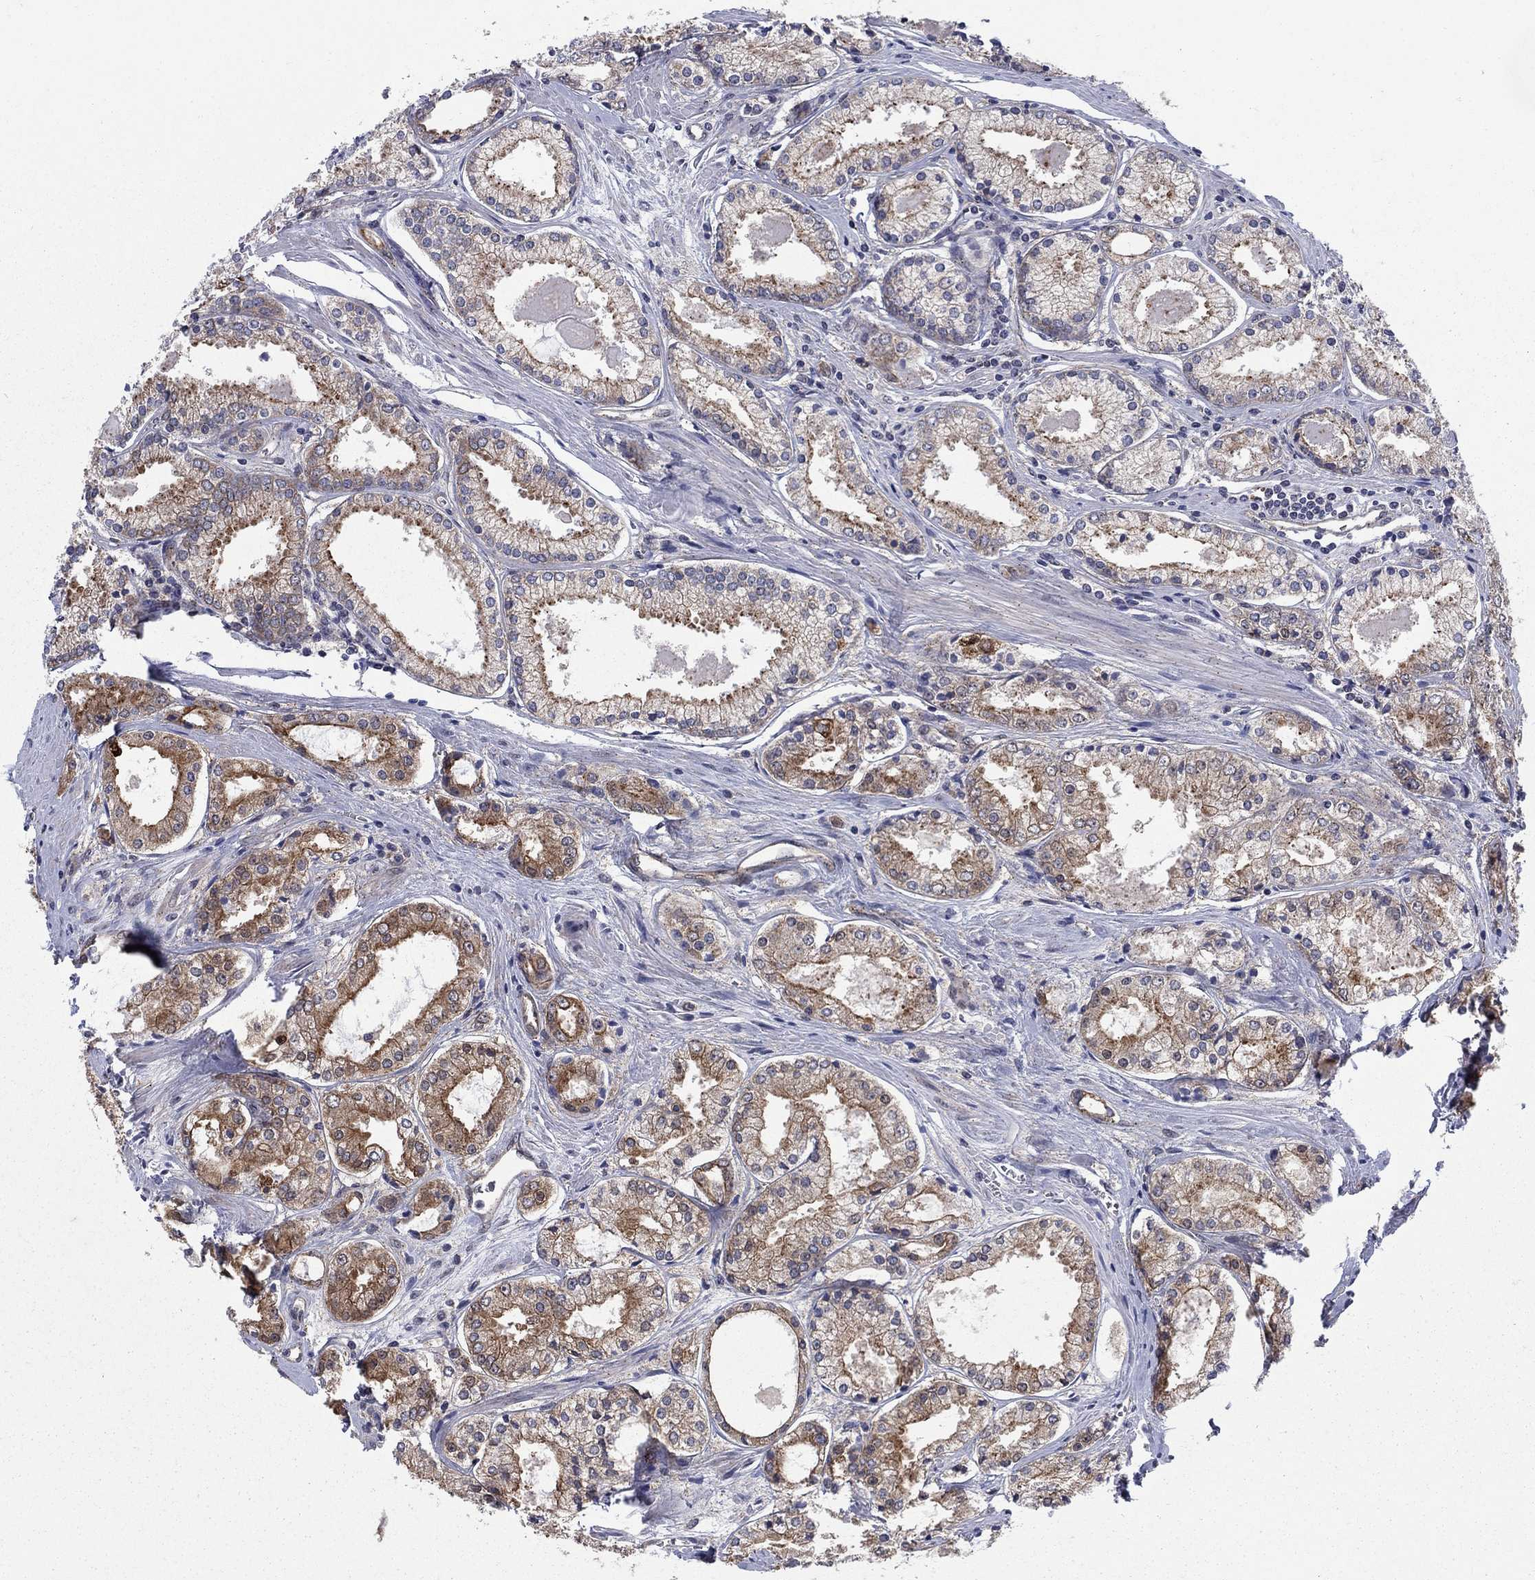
{"staining": {"intensity": "strong", "quantity": "25%-75%", "location": "cytoplasmic/membranous"}, "tissue": "prostate cancer", "cell_type": "Tumor cells", "image_type": "cancer", "snomed": [{"axis": "morphology", "description": "Adenocarcinoma, NOS"}, {"axis": "topography", "description": "Prostate"}], "caption": "Prostate cancer (adenocarcinoma) tissue displays strong cytoplasmic/membranous positivity in about 25%-75% of tumor cells Nuclei are stained in blue.", "gene": "SH3RF1", "patient": {"sex": "male", "age": 72}}